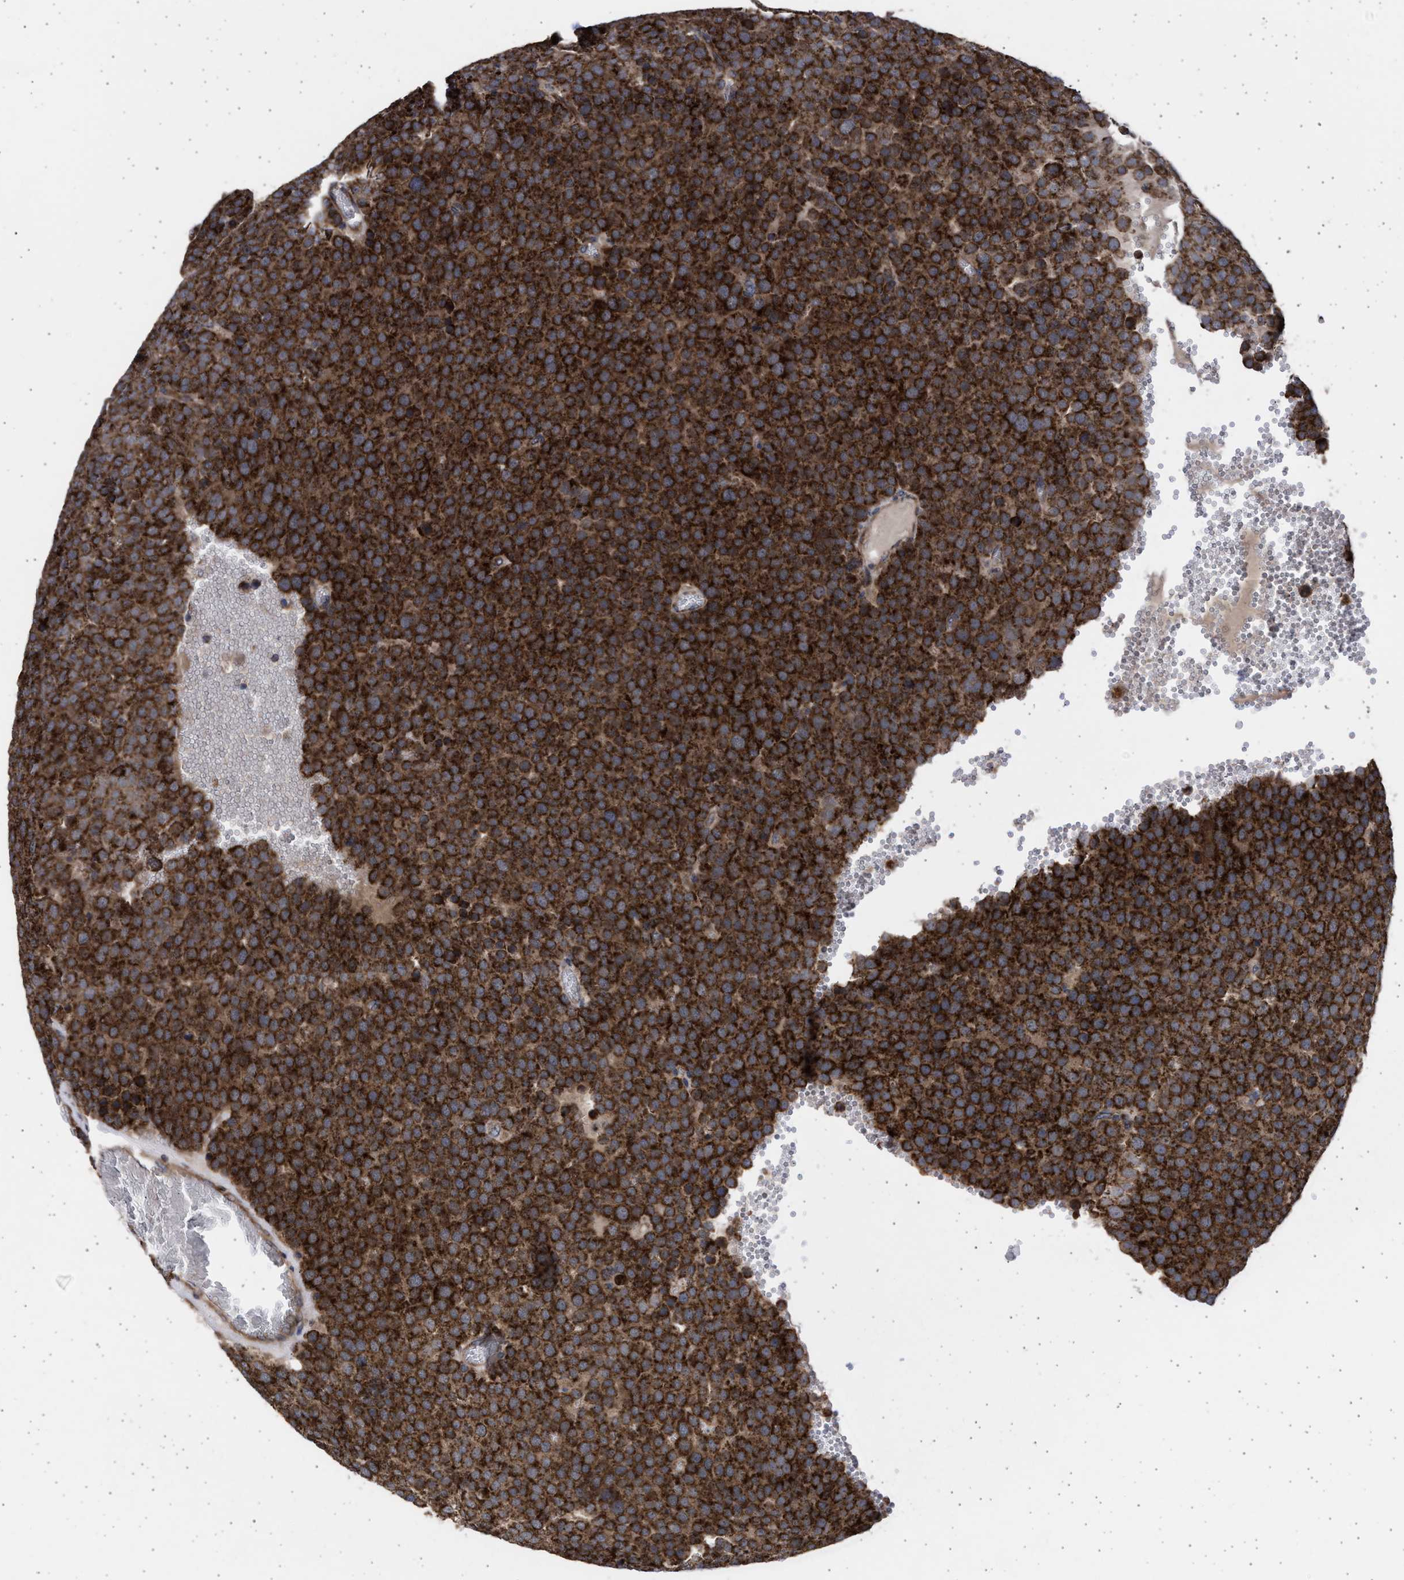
{"staining": {"intensity": "strong", "quantity": ">75%", "location": "cytoplasmic/membranous"}, "tissue": "testis cancer", "cell_type": "Tumor cells", "image_type": "cancer", "snomed": [{"axis": "morphology", "description": "Normal tissue, NOS"}, {"axis": "morphology", "description": "Seminoma, NOS"}, {"axis": "topography", "description": "Testis"}], "caption": "Tumor cells demonstrate high levels of strong cytoplasmic/membranous expression in approximately >75% of cells in seminoma (testis).", "gene": "TTC19", "patient": {"sex": "male", "age": 71}}